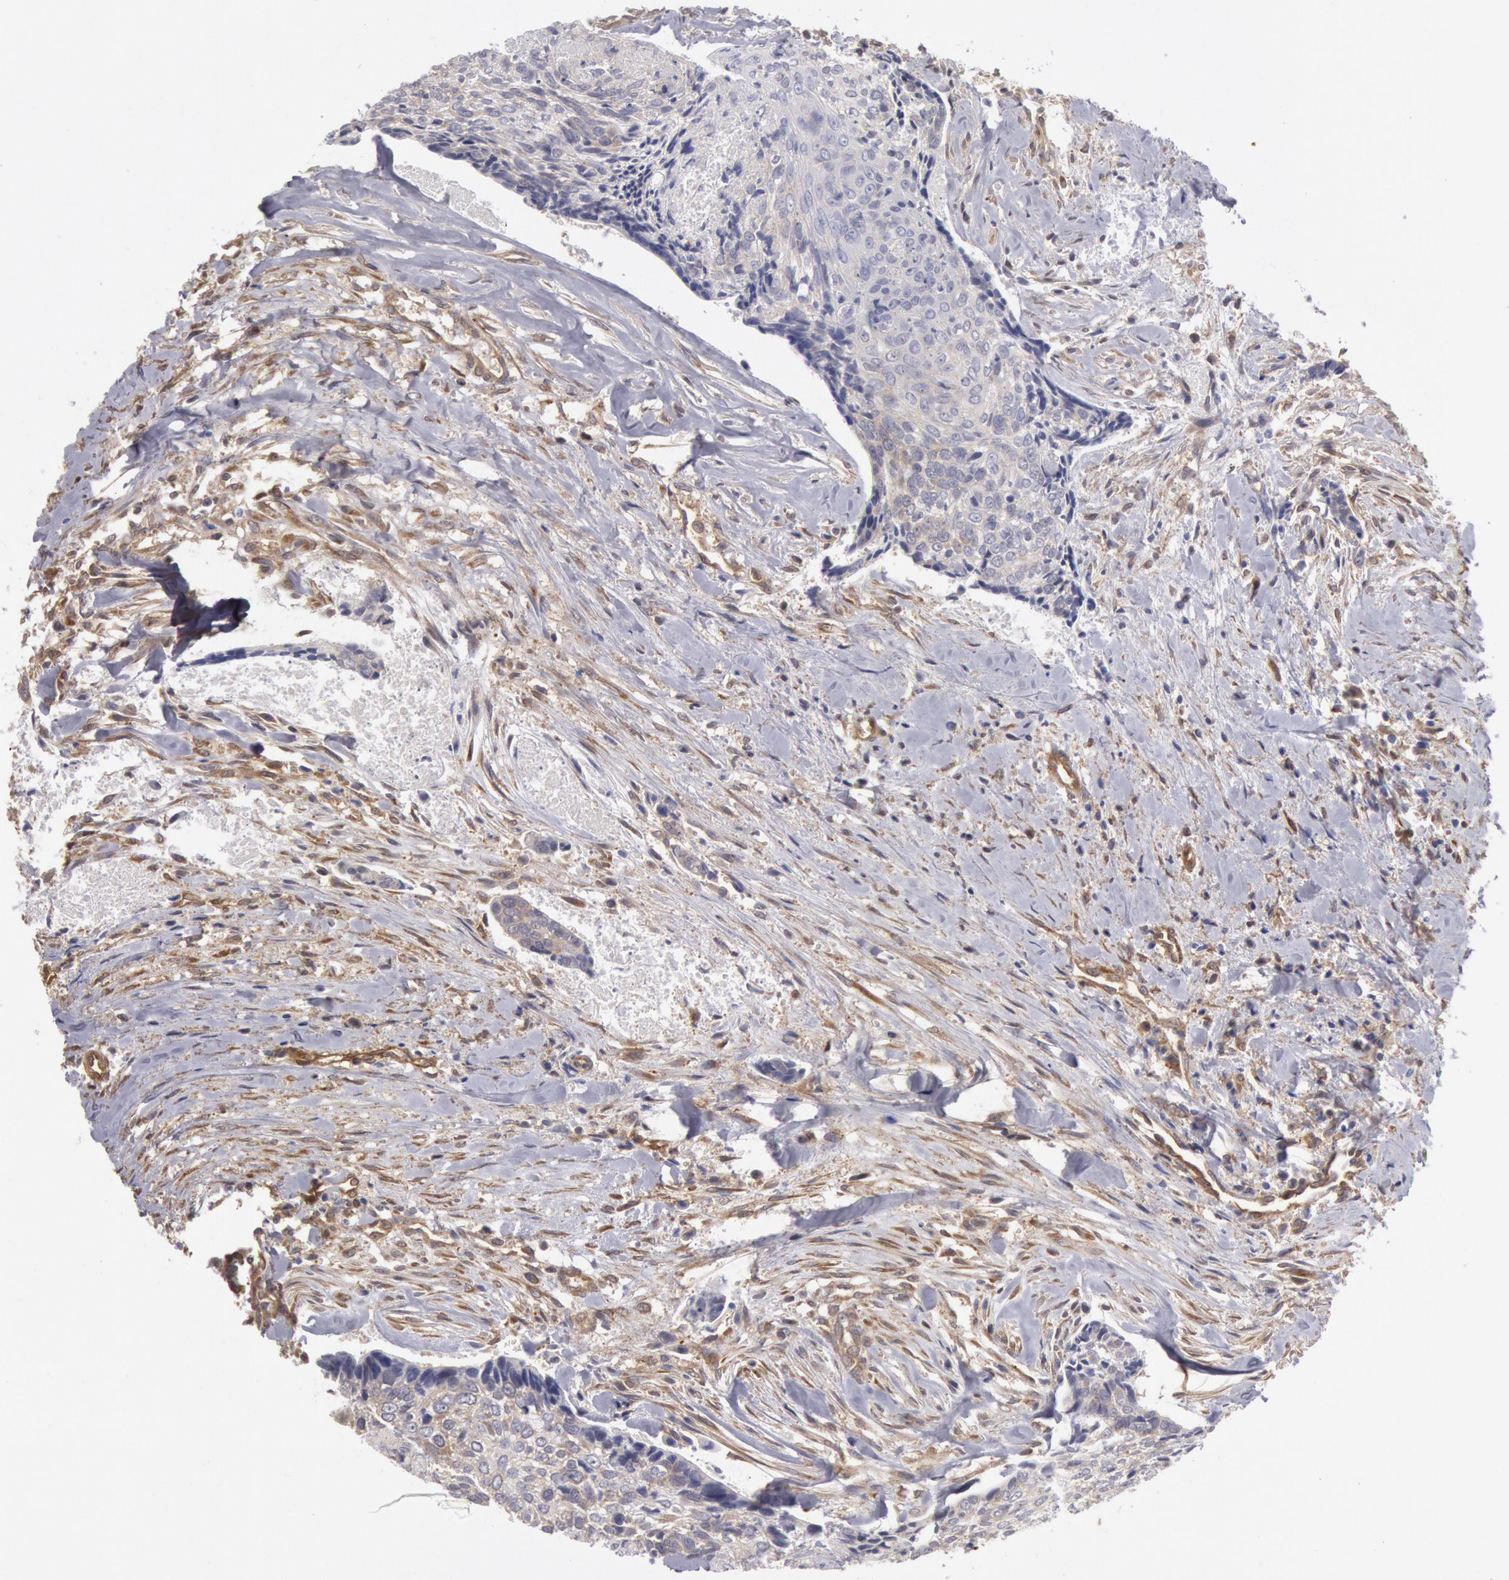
{"staining": {"intensity": "weak", "quantity": "<25%", "location": "cytoplasmic/membranous"}, "tissue": "head and neck cancer", "cell_type": "Tumor cells", "image_type": "cancer", "snomed": [{"axis": "morphology", "description": "Squamous cell carcinoma, NOS"}, {"axis": "topography", "description": "Salivary gland"}, {"axis": "topography", "description": "Head-Neck"}], "caption": "Histopathology image shows no protein expression in tumor cells of head and neck cancer (squamous cell carcinoma) tissue. The staining is performed using DAB (3,3'-diaminobenzidine) brown chromogen with nuclei counter-stained in using hematoxylin.", "gene": "CCDC50", "patient": {"sex": "male", "age": 70}}